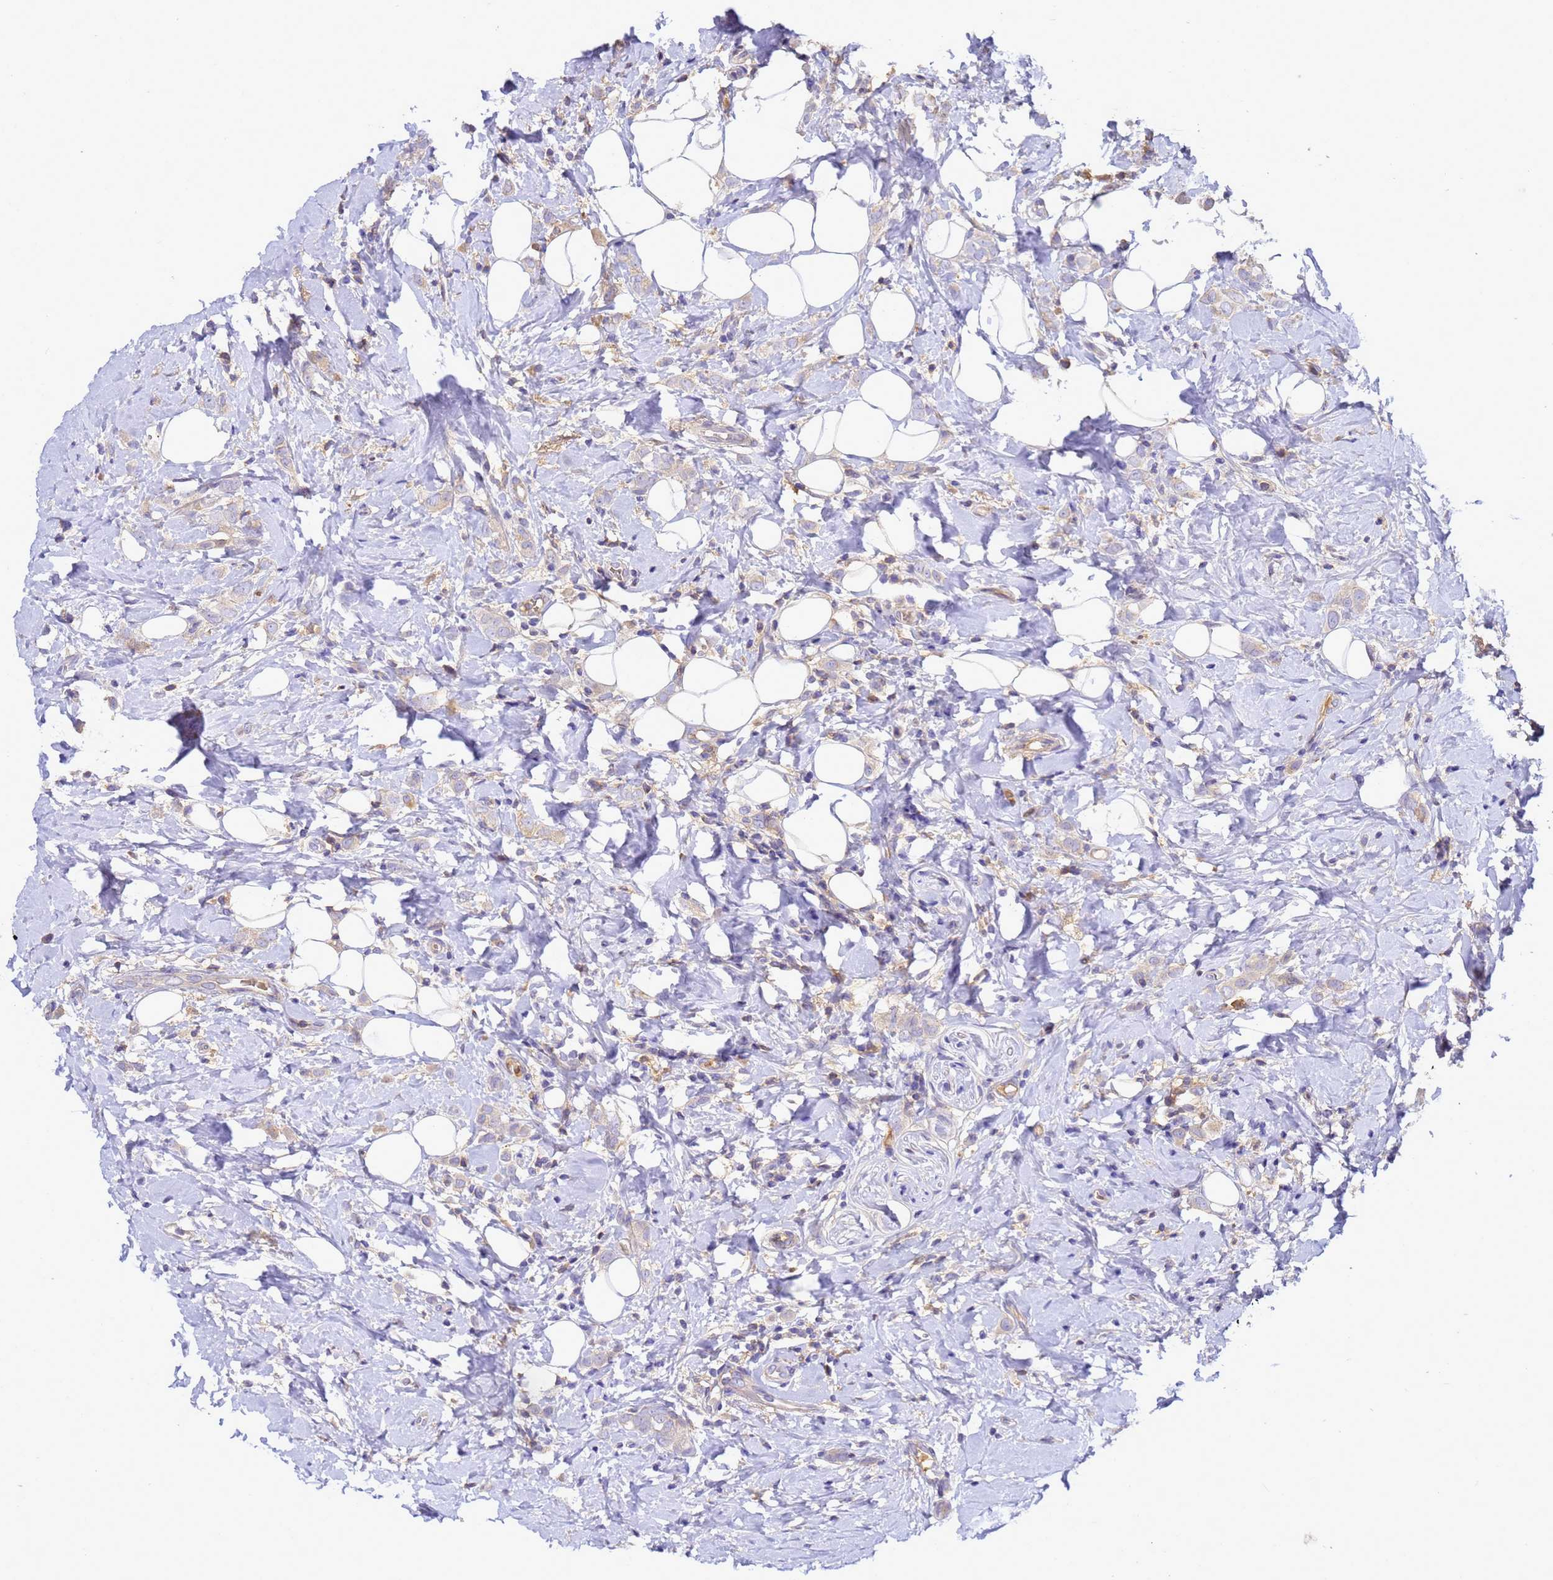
{"staining": {"intensity": "negative", "quantity": "none", "location": "none"}, "tissue": "breast cancer", "cell_type": "Tumor cells", "image_type": "cancer", "snomed": [{"axis": "morphology", "description": "Lobular carcinoma"}, {"axis": "topography", "description": "Breast"}], "caption": "Histopathology image shows no protein staining in tumor cells of breast cancer (lobular carcinoma) tissue. (Brightfield microscopy of DAB IHC at high magnification).", "gene": "TBCD", "patient": {"sex": "female", "age": 47}}